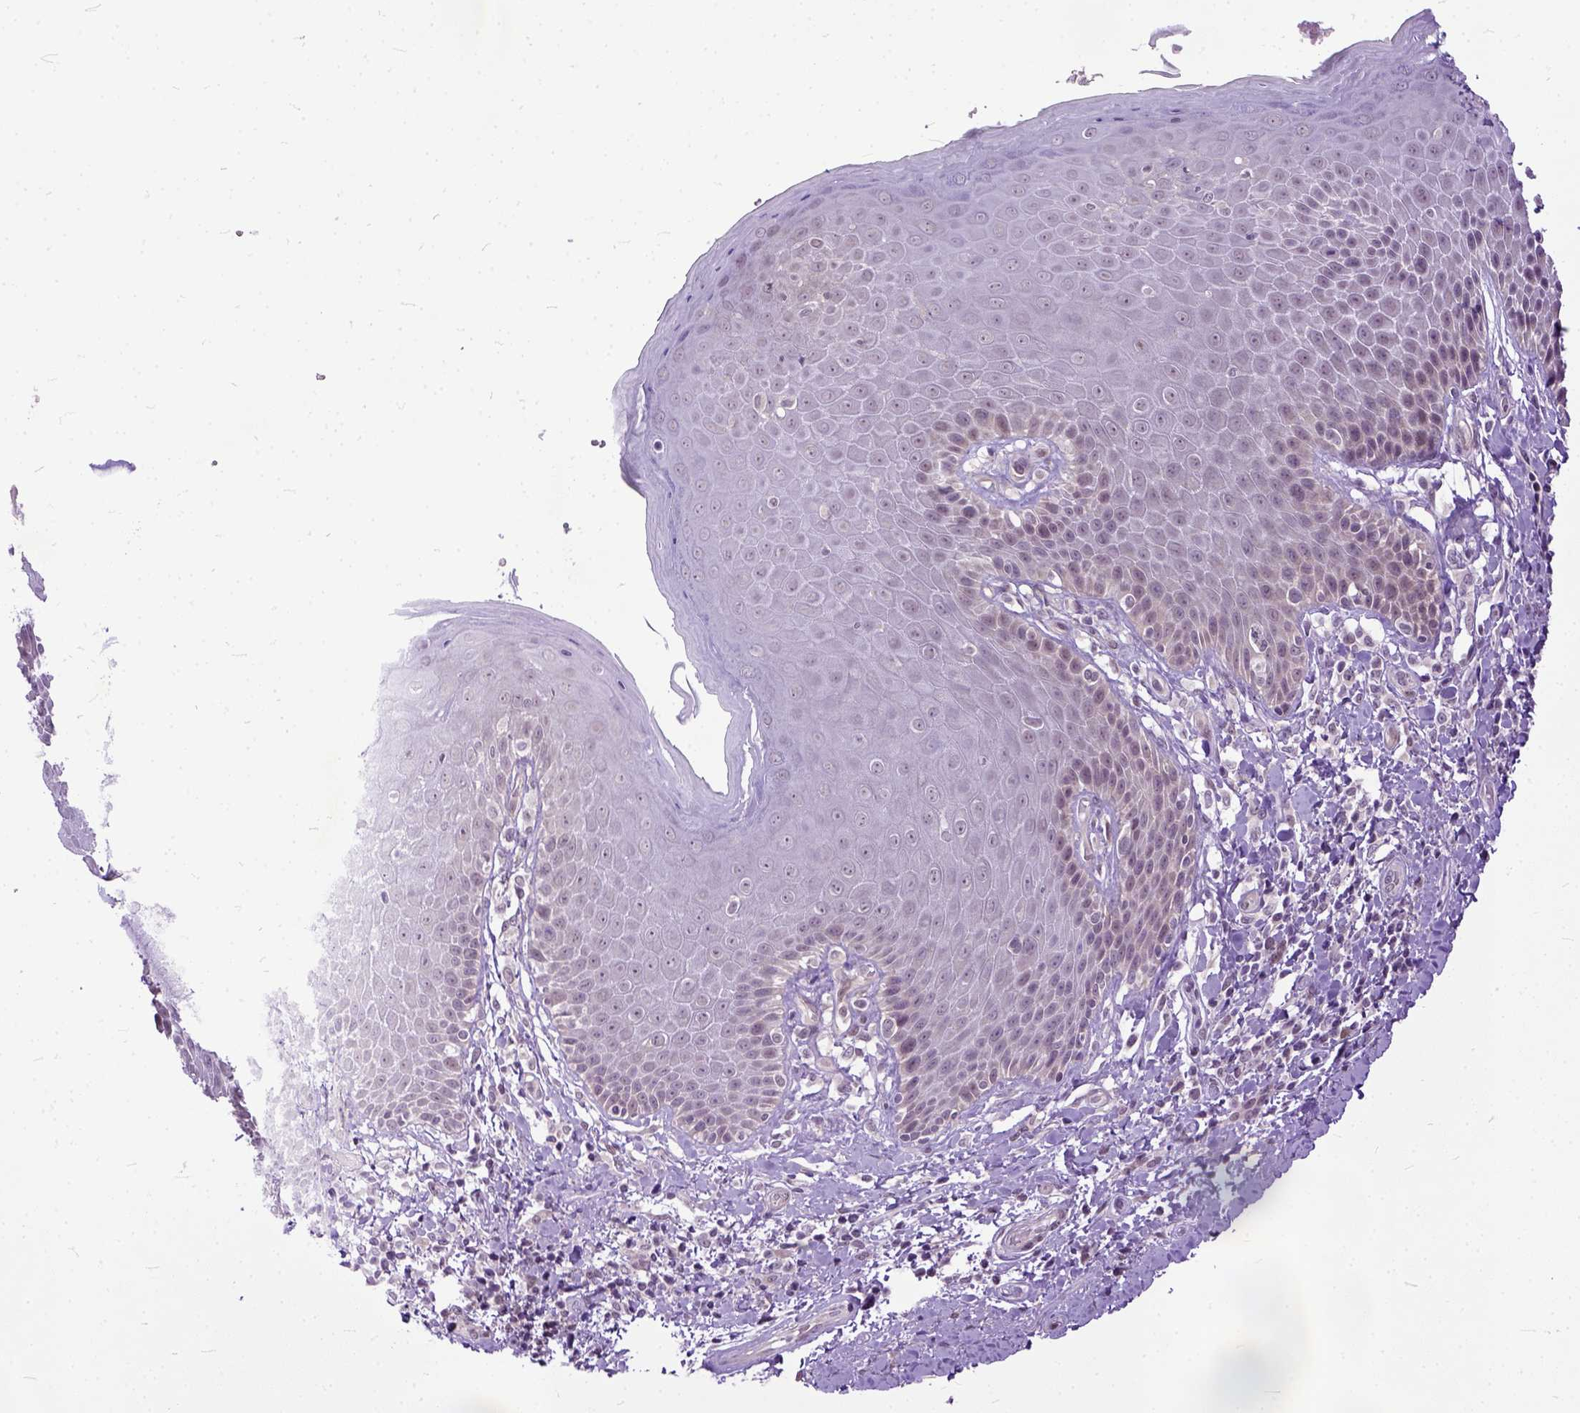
{"staining": {"intensity": "negative", "quantity": "none", "location": "none"}, "tissue": "skin", "cell_type": "Epidermal cells", "image_type": "normal", "snomed": [{"axis": "morphology", "description": "Normal tissue, NOS"}, {"axis": "topography", "description": "Anal"}, {"axis": "topography", "description": "Peripheral nerve tissue"}], "caption": "Immunohistochemical staining of benign human skin displays no significant expression in epidermal cells. (Brightfield microscopy of DAB (3,3'-diaminobenzidine) immunohistochemistry at high magnification).", "gene": "TCEAL7", "patient": {"sex": "male", "age": 51}}